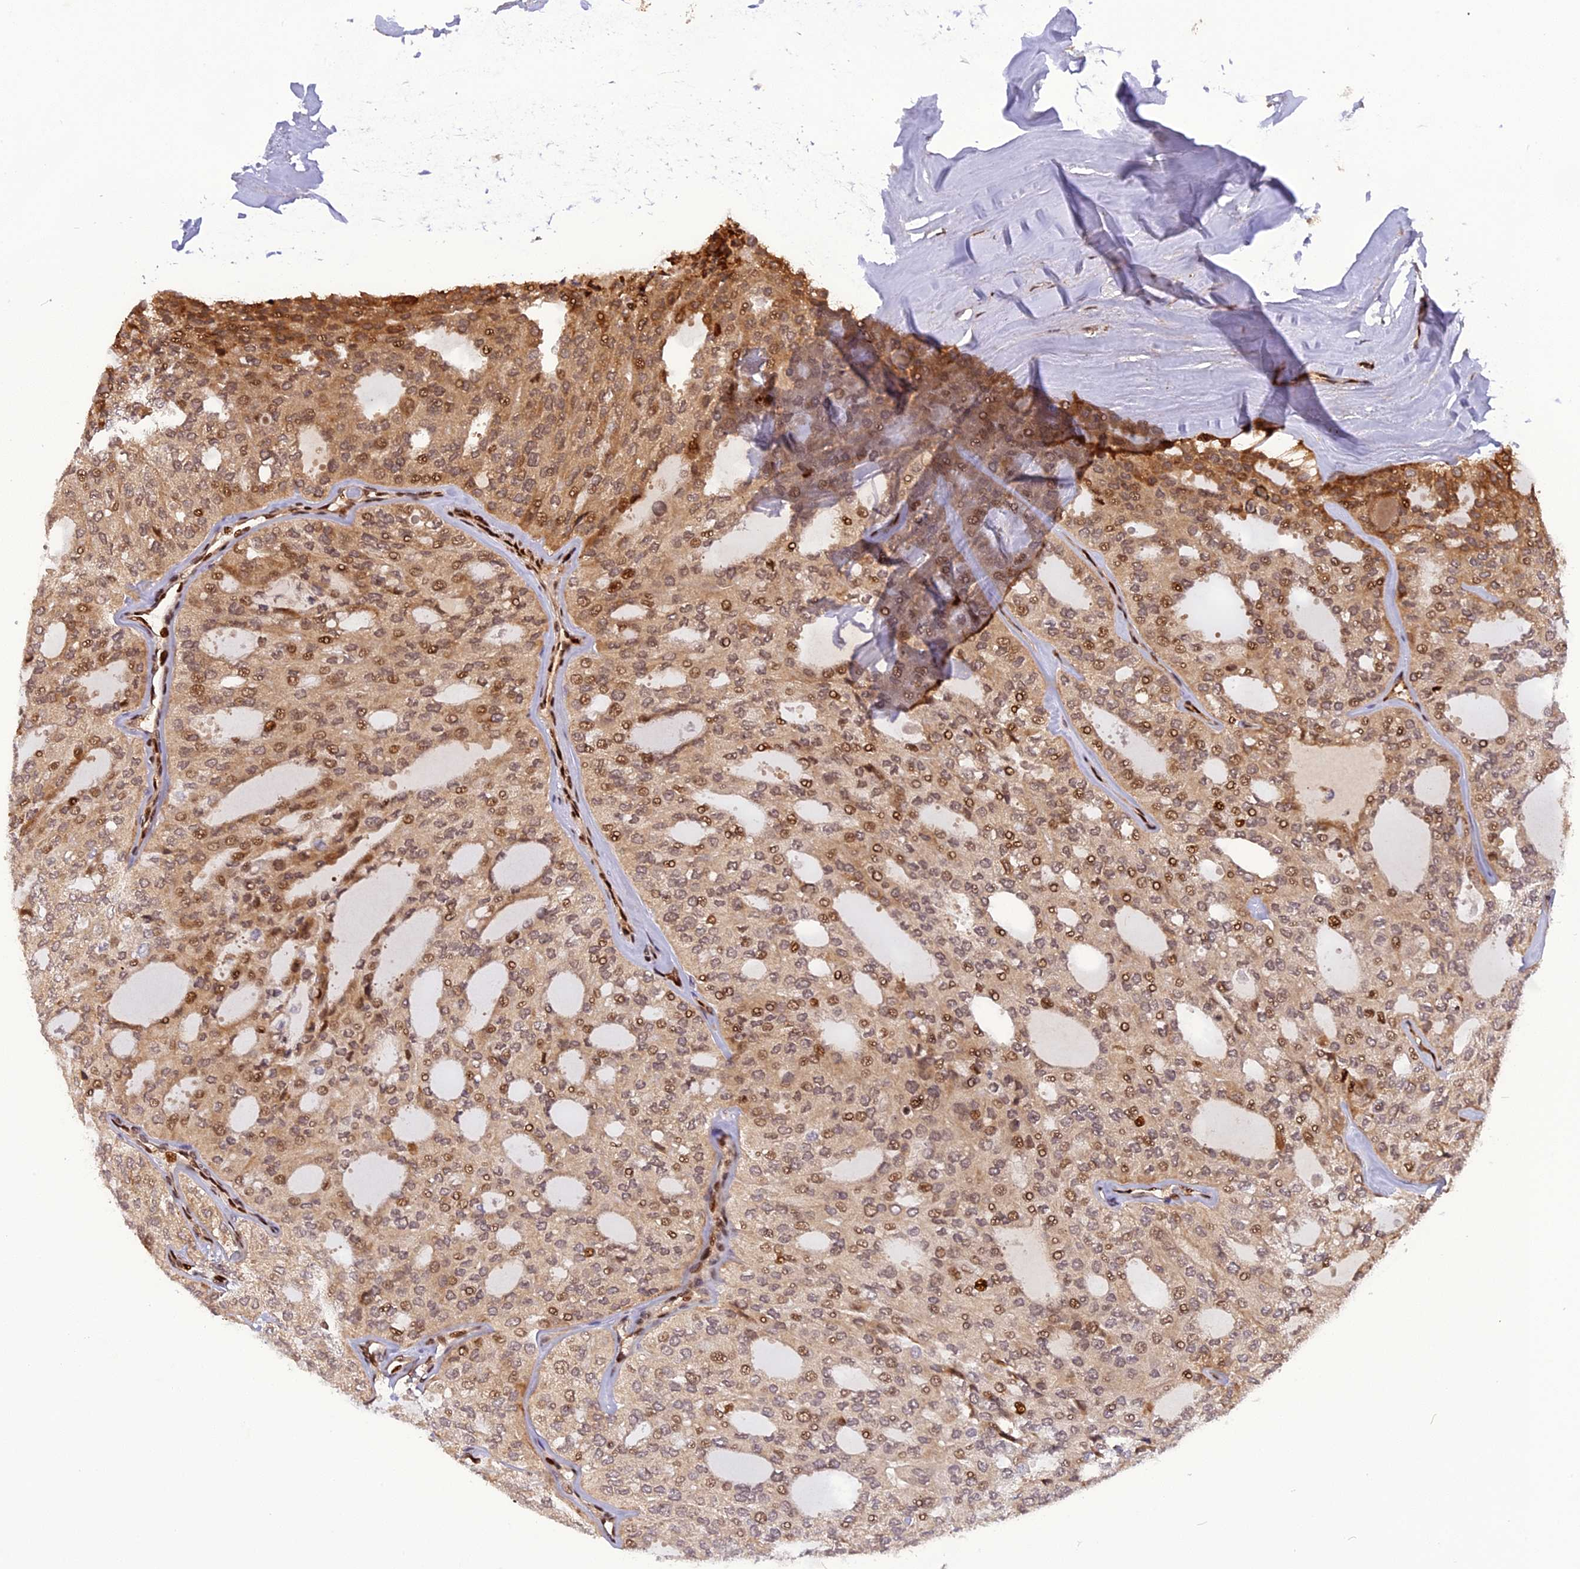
{"staining": {"intensity": "moderate", "quantity": ">75%", "location": "cytoplasmic/membranous,nuclear"}, "tissue": "thyroid cancer", "cell_type": "Tumor cells", "image_type": "cancer", "snomed": [{"axis": "morphology", "description": "Follicular adenoma carcinoma, NOS"}, {"axis": "topography", "description": "Thyroid gland"}], "caption": "Brown immunohistochemical staining in human thyroid cancer (follicular adenoma carcinoma) displays moderate cytoplasmic/membranous and nuclear positivity in approximately >75% of tumor cells. (brown staining indicates protein expression, while blue staining denotes nuclei).", "gene": "MICALL1", "patient": {"sex": "male", "age": 75}}